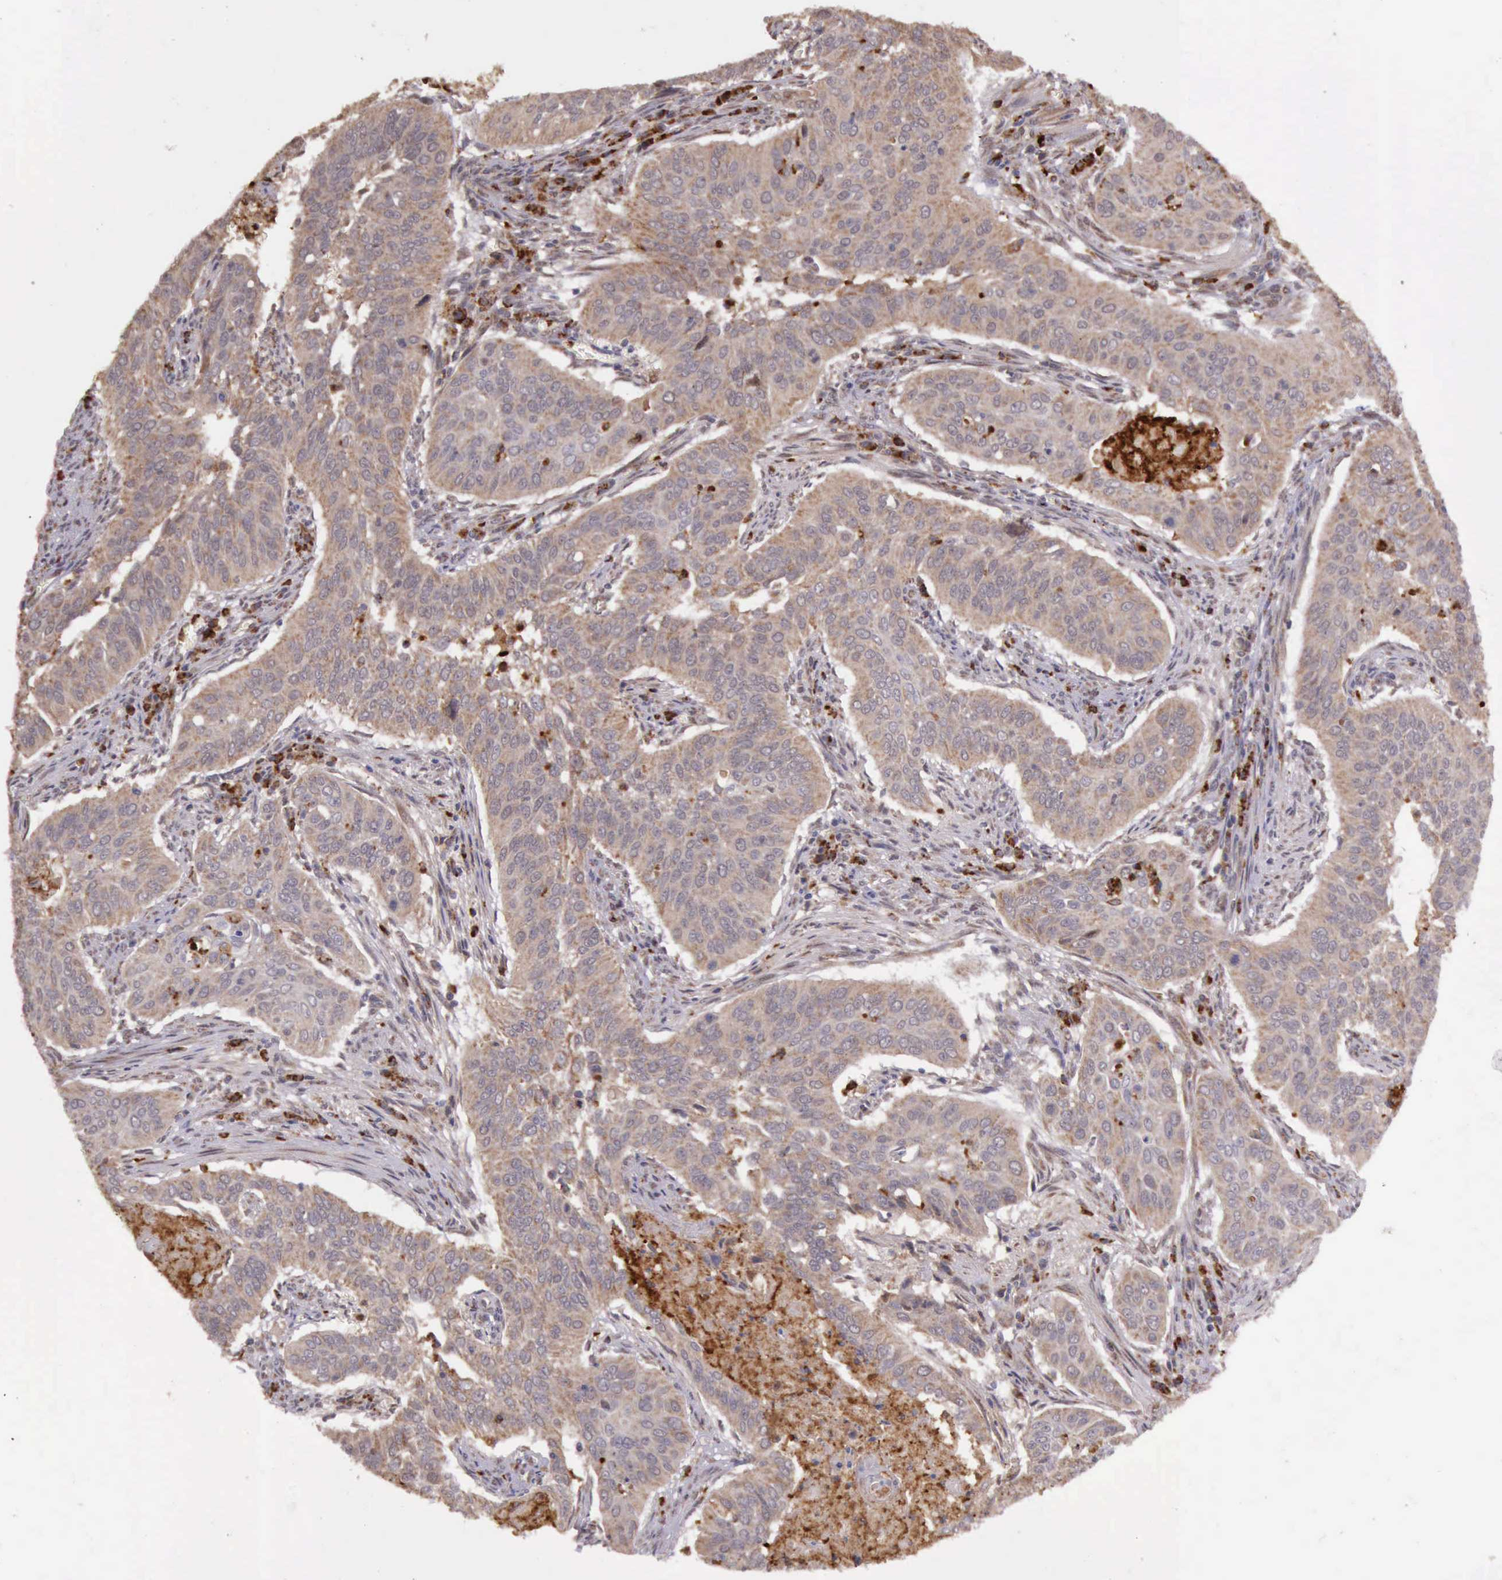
{"staining": {"intensity": "moderate", "quantity": ">75%", "location": "cytoplasmic/membranous"}, "tissue": "cervical cancer", "cell_type": "Tumor cells", "image_type": "cancer", "snomed": [{"axis": "morphology", "description": "Squamous cell carcinoma, NOS"}, {"axis": "topography", "description": "Cervix"}], "caption": "Moderate cytoplasmic/membranous protein staining is present in about >75% of tumor cells in cervical squamous cell carcinoma.", "gene": "ARMCX3", "patient": {"sex": "female", "age": 39}}